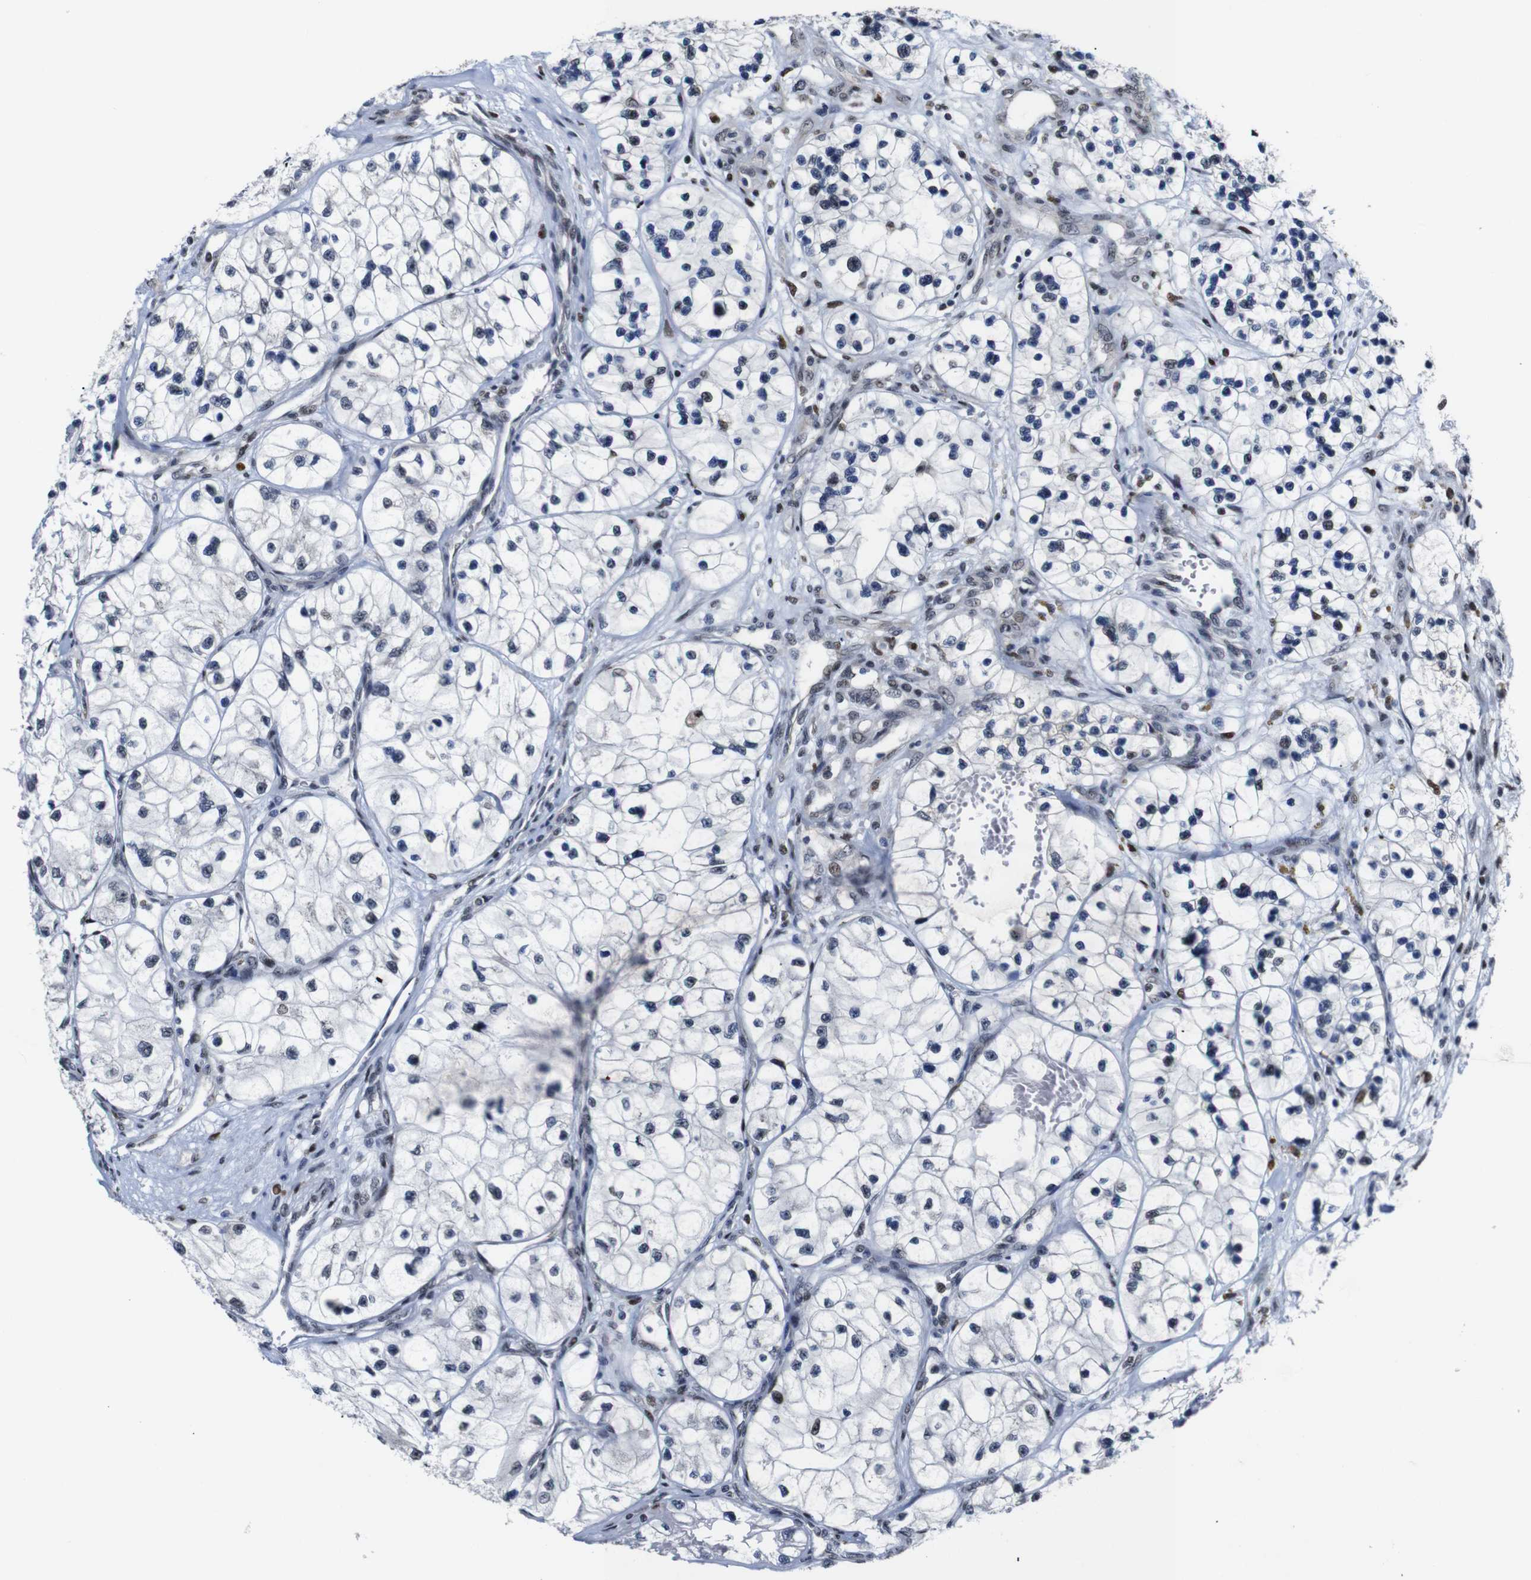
{"staining": {"intensity": "negative", "quantity": "none", "location": "none"}, "tissue": "renal cancer", "cell_type": "Tumor cells", "image_type": "cancer", "snomed": [{"axis": "morphology", "description": "Adenocarcinoma, NOS"}, {"axis": "topography", "description": "Kidney"}], "caption": "Immunohistochemical staining of human renal cancer demonstrates no significant positivity in tumor cells. (IHC, brightfield microscopy, high magnification).", "gene": "GATA6", "patient": {"sex": "female", "age": 57}}